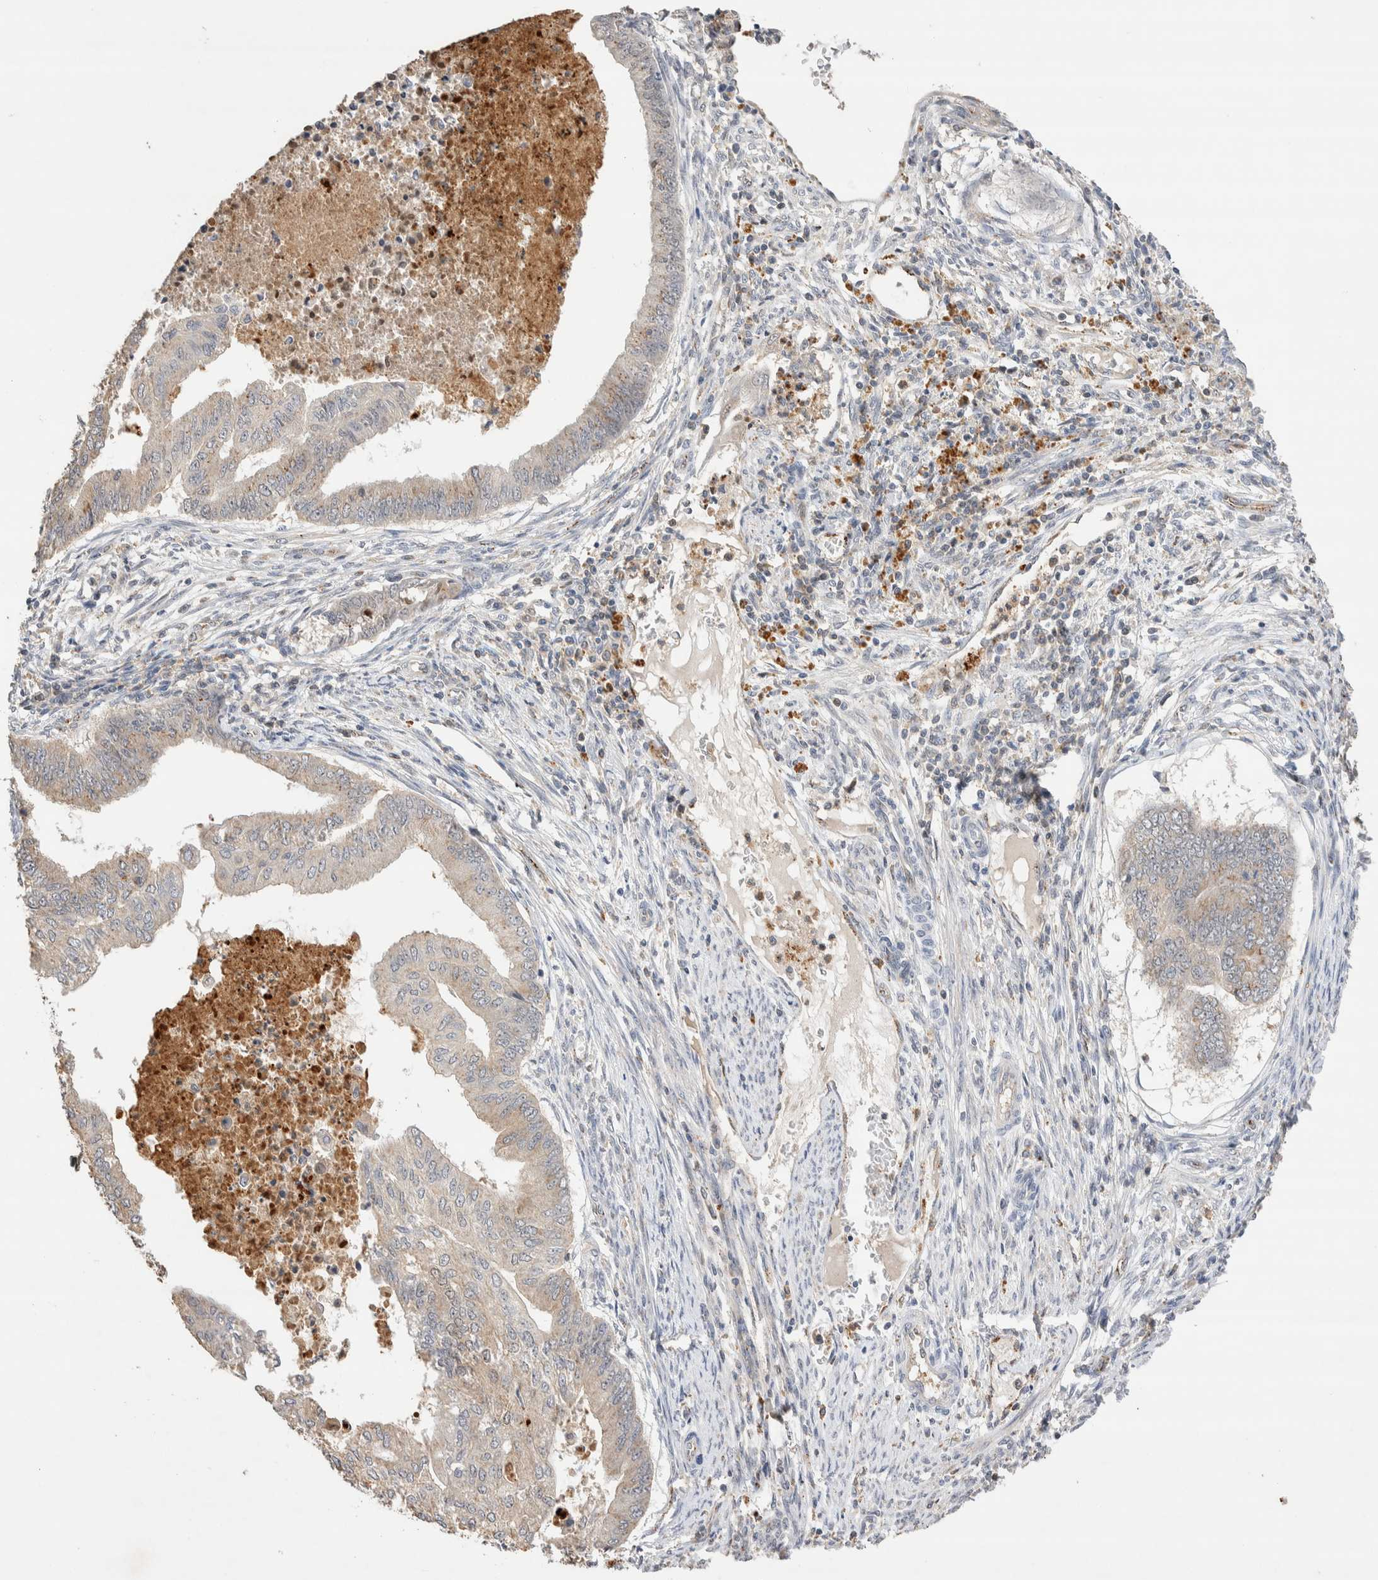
{"staining": {"intensity": "weak", "quantity": "<25%", "location": "cytoplasmic/membranous"}, "tissue": "endometrial cancer", "cell_type": "Tumor cells", "image_type": "cancer", "snomed": [{"axis": "morphology", "description": "Polyp, NOS"}, {"axis": "morphology", "description": "Adenocarcinoma, NOS"}, {"axis": "morphology", "description": "Adenoma, NOS"}, {"axis": "topography", "description": "Endometrium"}], "caption": "DAB immunohistochemical staining of human endometrial cancer (adenoma) reveals no significant positivity in tumor cells. (Immunohistochemistry, brightfield microscopy, high magnification).", "gene": "NSMAF", "patient": {"sex": "female", "age": 79}}